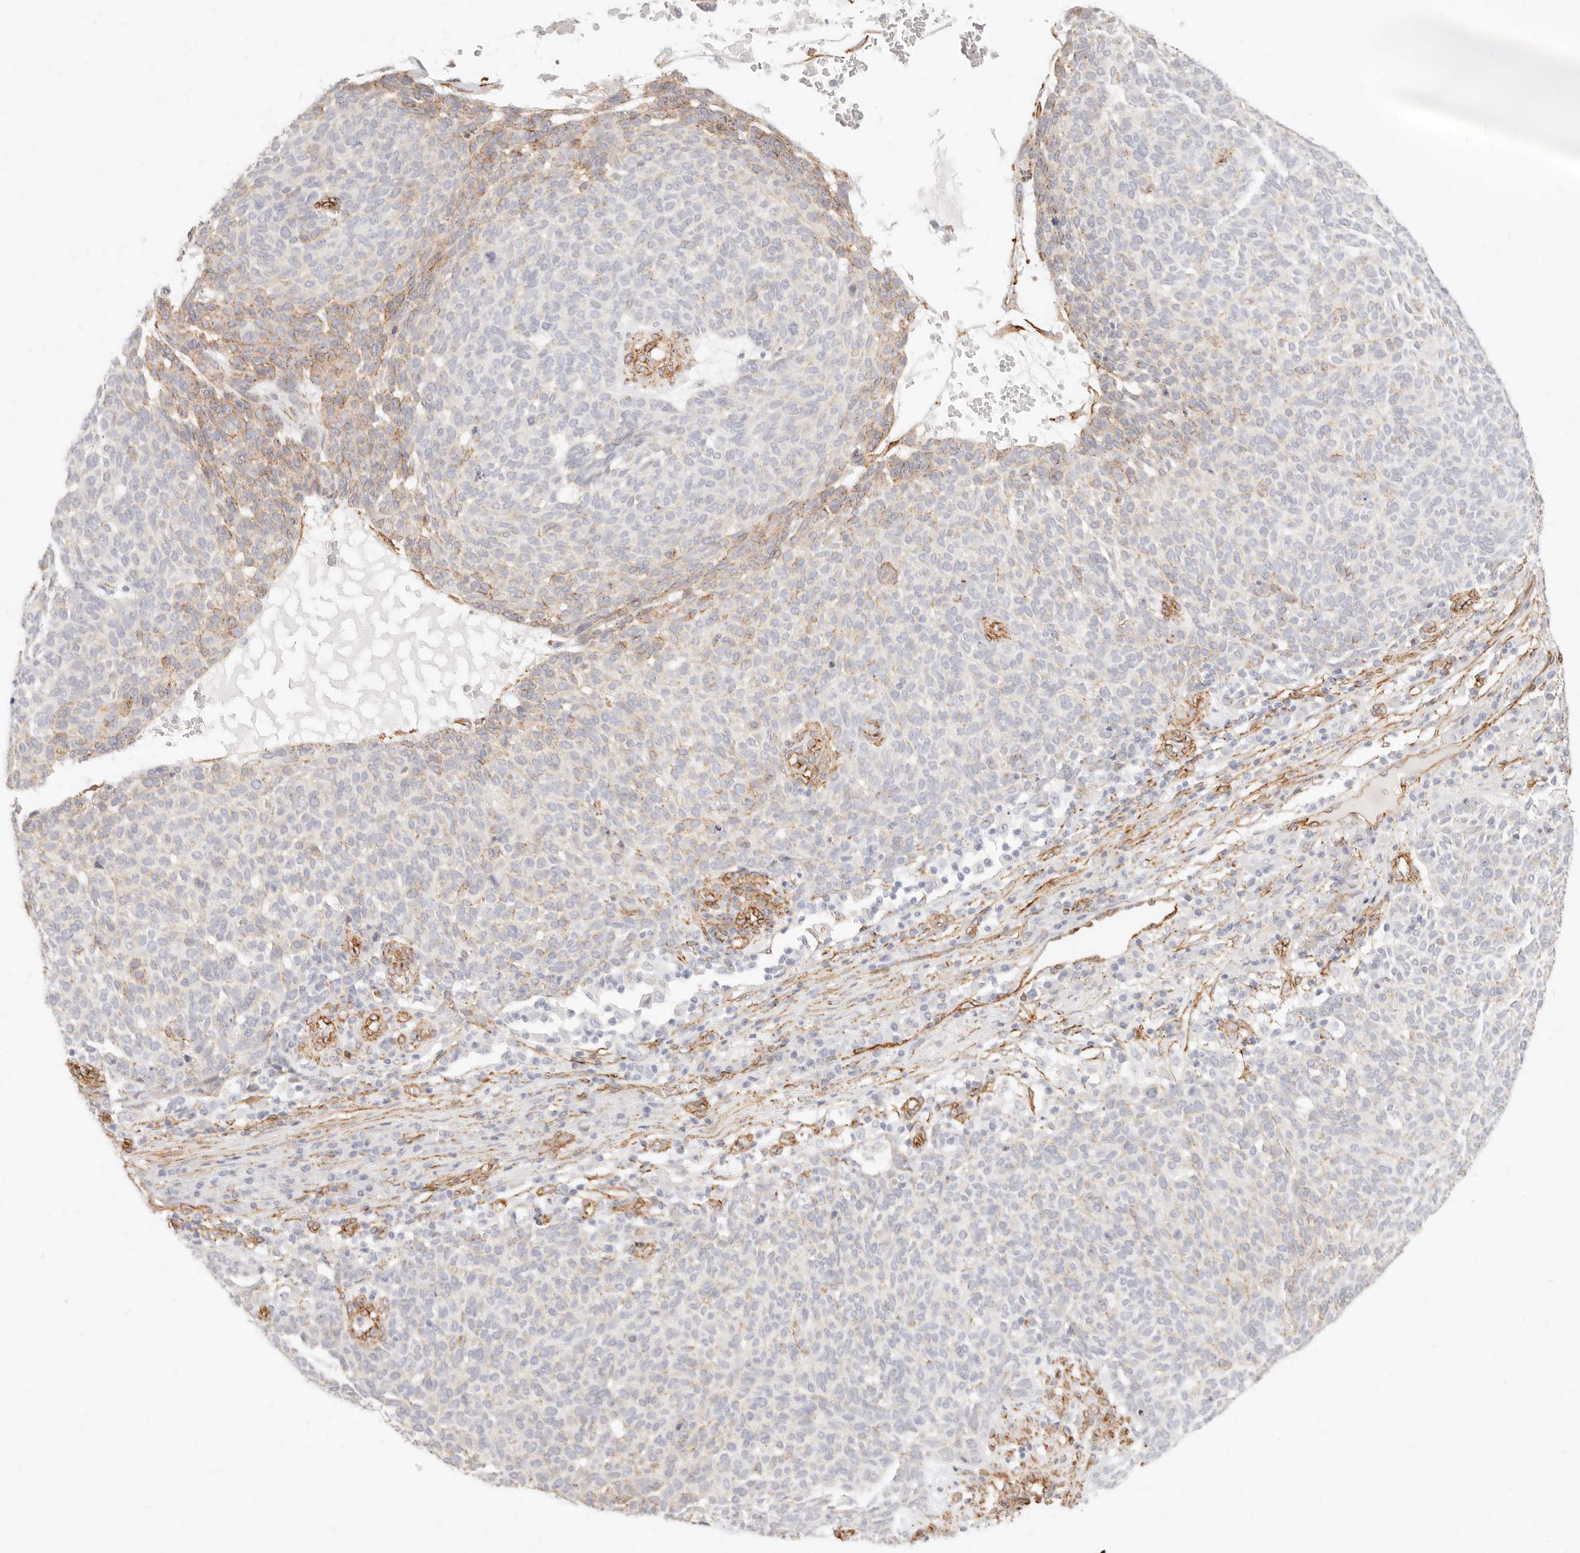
{"staining": {"intensity": "moderate", "quantity": "<25%", "location": "cytoplasmic/membranous"}, "tissue": "skin cancer", "cell_type": "Tumor cells", "image_type": "cancer", "snomed": [{"axis": "morphology", "description": "Squamous cell carcinoma, NOS"}, {"axis": "topography", "description": "Skin"}], "caption": "Protein analysis of skin cancer (squamous cell carcinoma) tissue demonstrates moderate cytoplasmic/membranous expression in about <25% of tumor cells.", "gene": "NUS1", "patient": {"sex": "female", "age": 90}}